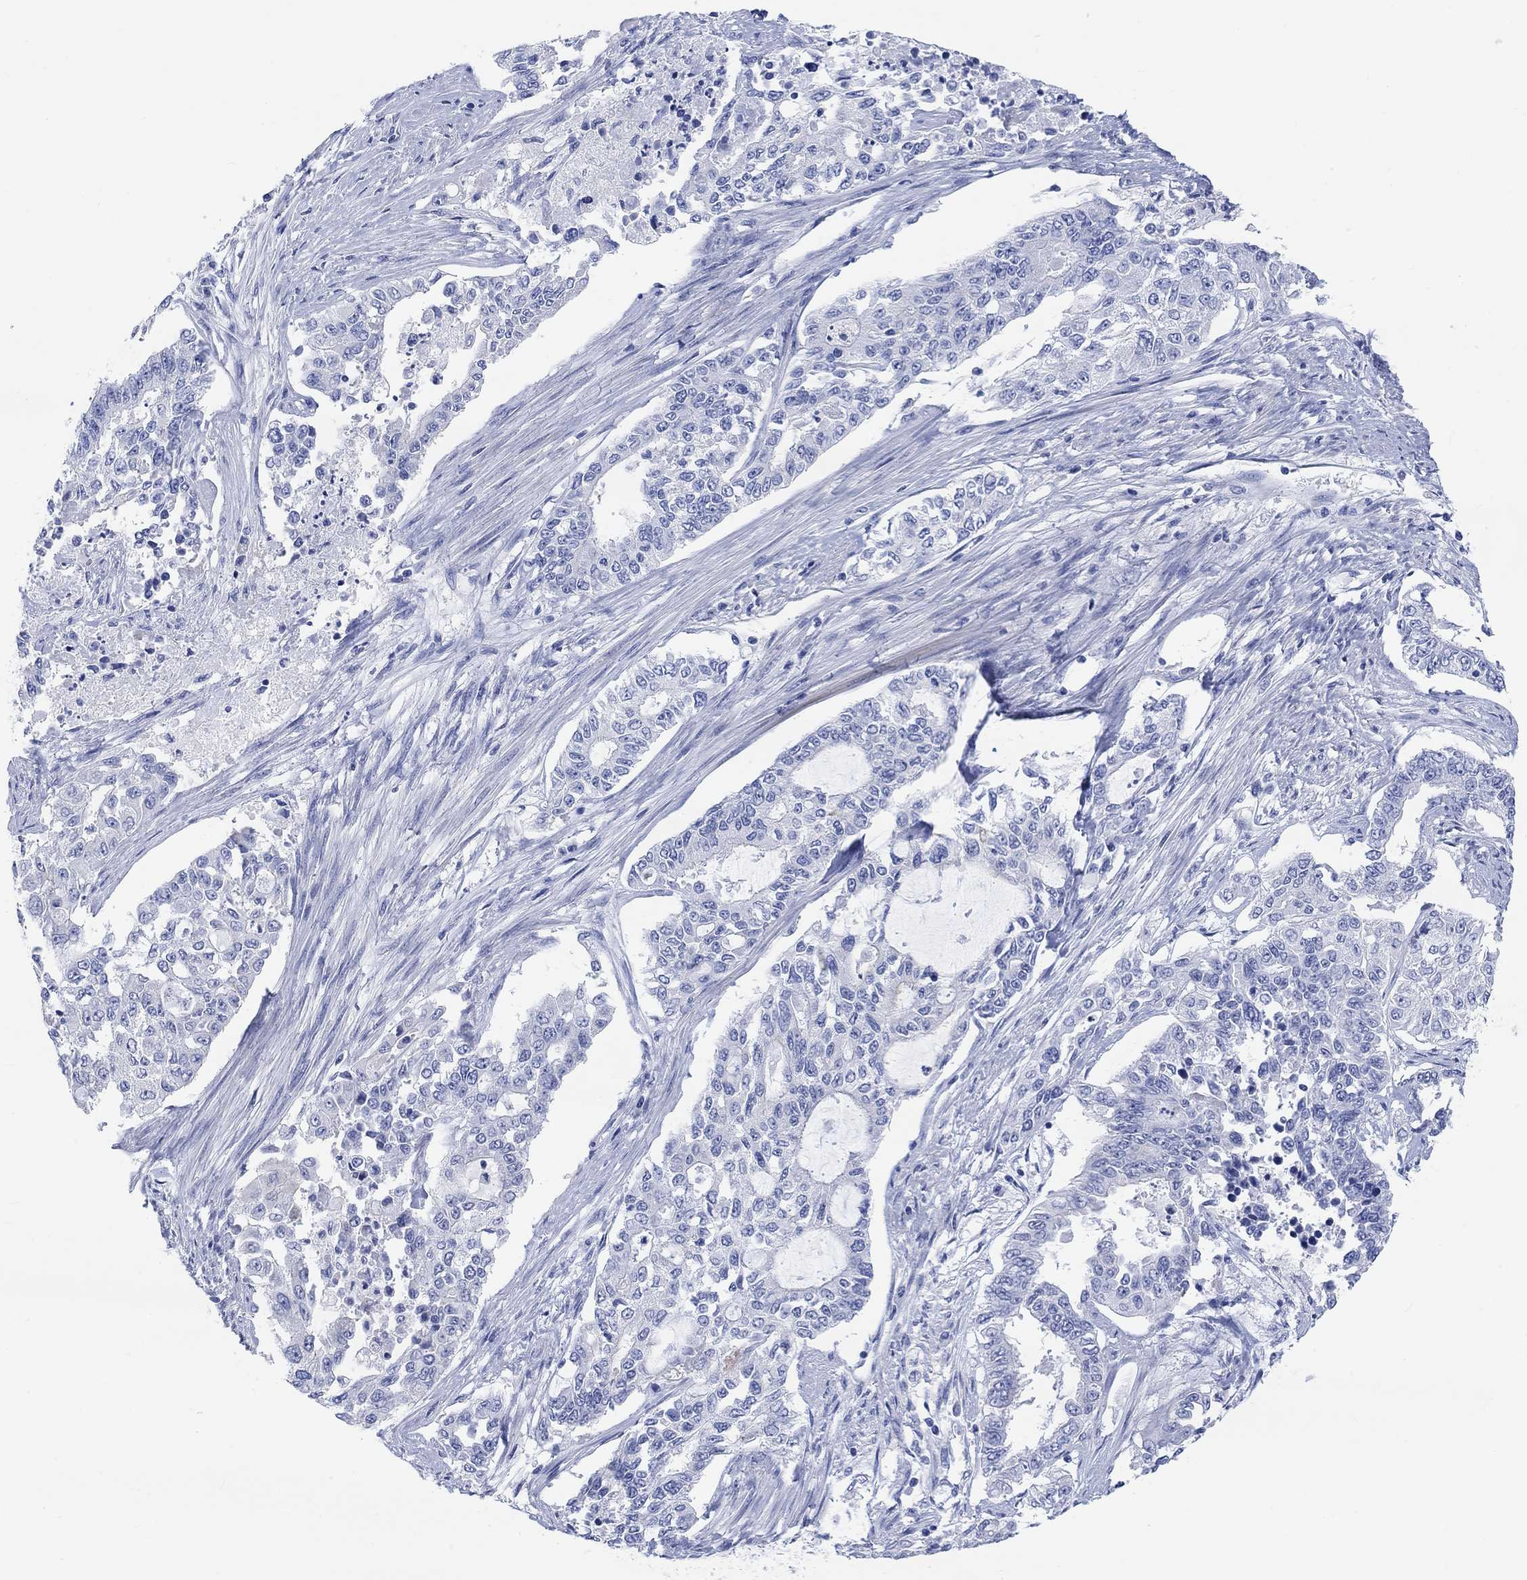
{"staining": {"intensity": "negative", "quantity": "none", "location": "none"}, "tissue": "endometrial cancer", "cell_type": "Tumor cells", "image_type": "cancer", "snomed": [{"axis": "morphology", "description": "Adenocarcinoma, NOS"}, {"axis": "topography", "description": "Uterus"}], "caption": "This is an IHC photomicrograph of endometrial adenocarcinoma. There is no expression in tumor cells.", "gene": "XIRP2", "patient": {"sex": "female", "age": 59}}